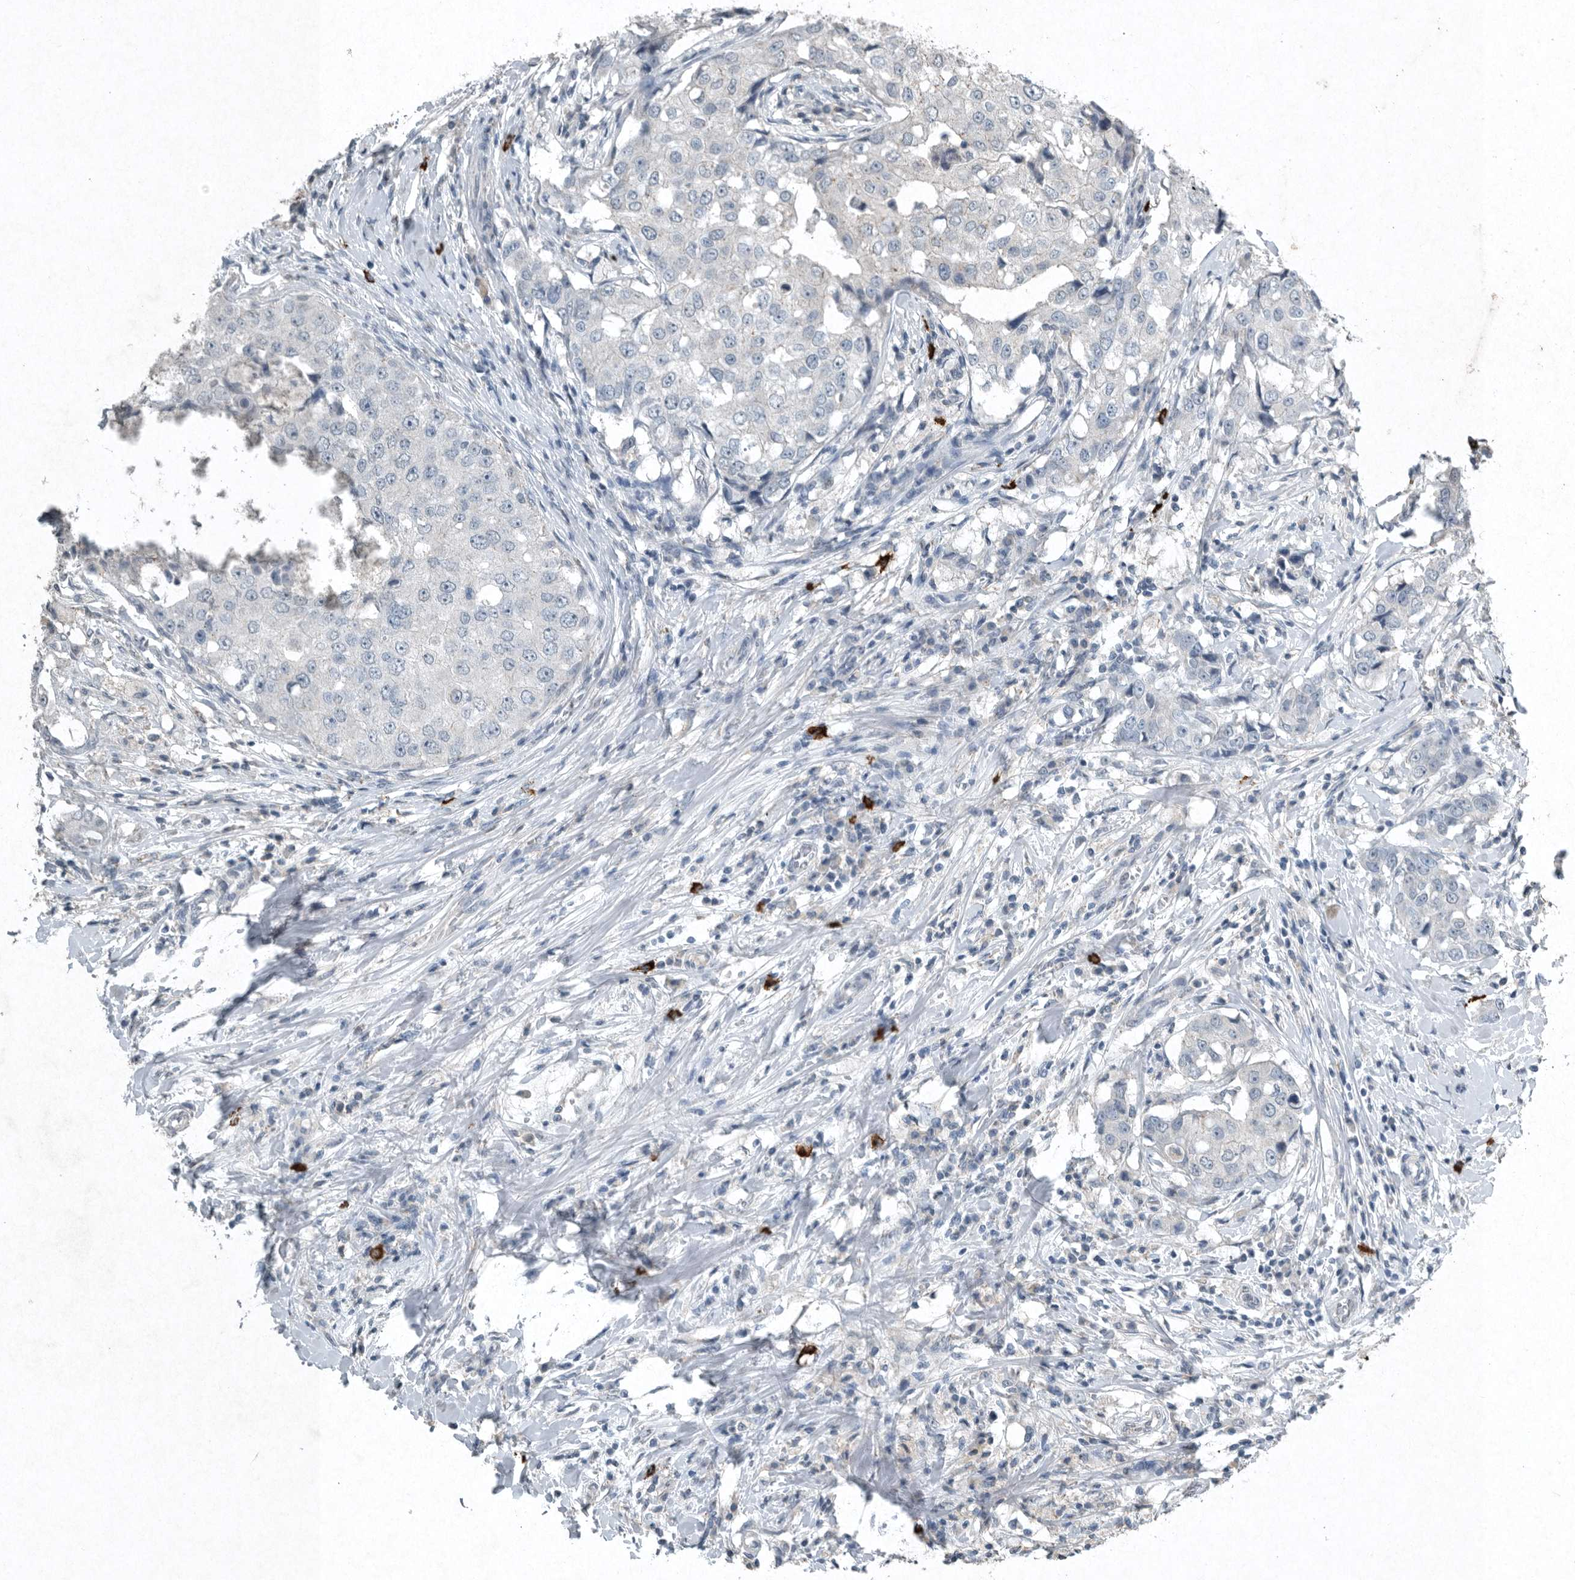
{"staining": {"intensity": "negative", "quantity": "none", "location": "none"}, "tissue": "breast cancer", "cell_type": "Tumor cells", "image_type": "cancer", "snomed": [{"axis": "morphology", "description": "Duct carcinoma"}, {"axis": "topography", "description": "Breast"}], "caption": "An image of infiltrating ductal carcinoma (breast) stained for a protein reveals no brown staining in tumor cells.", "gene": "IL20", "patient": {"sex": "female", "age": 27}}